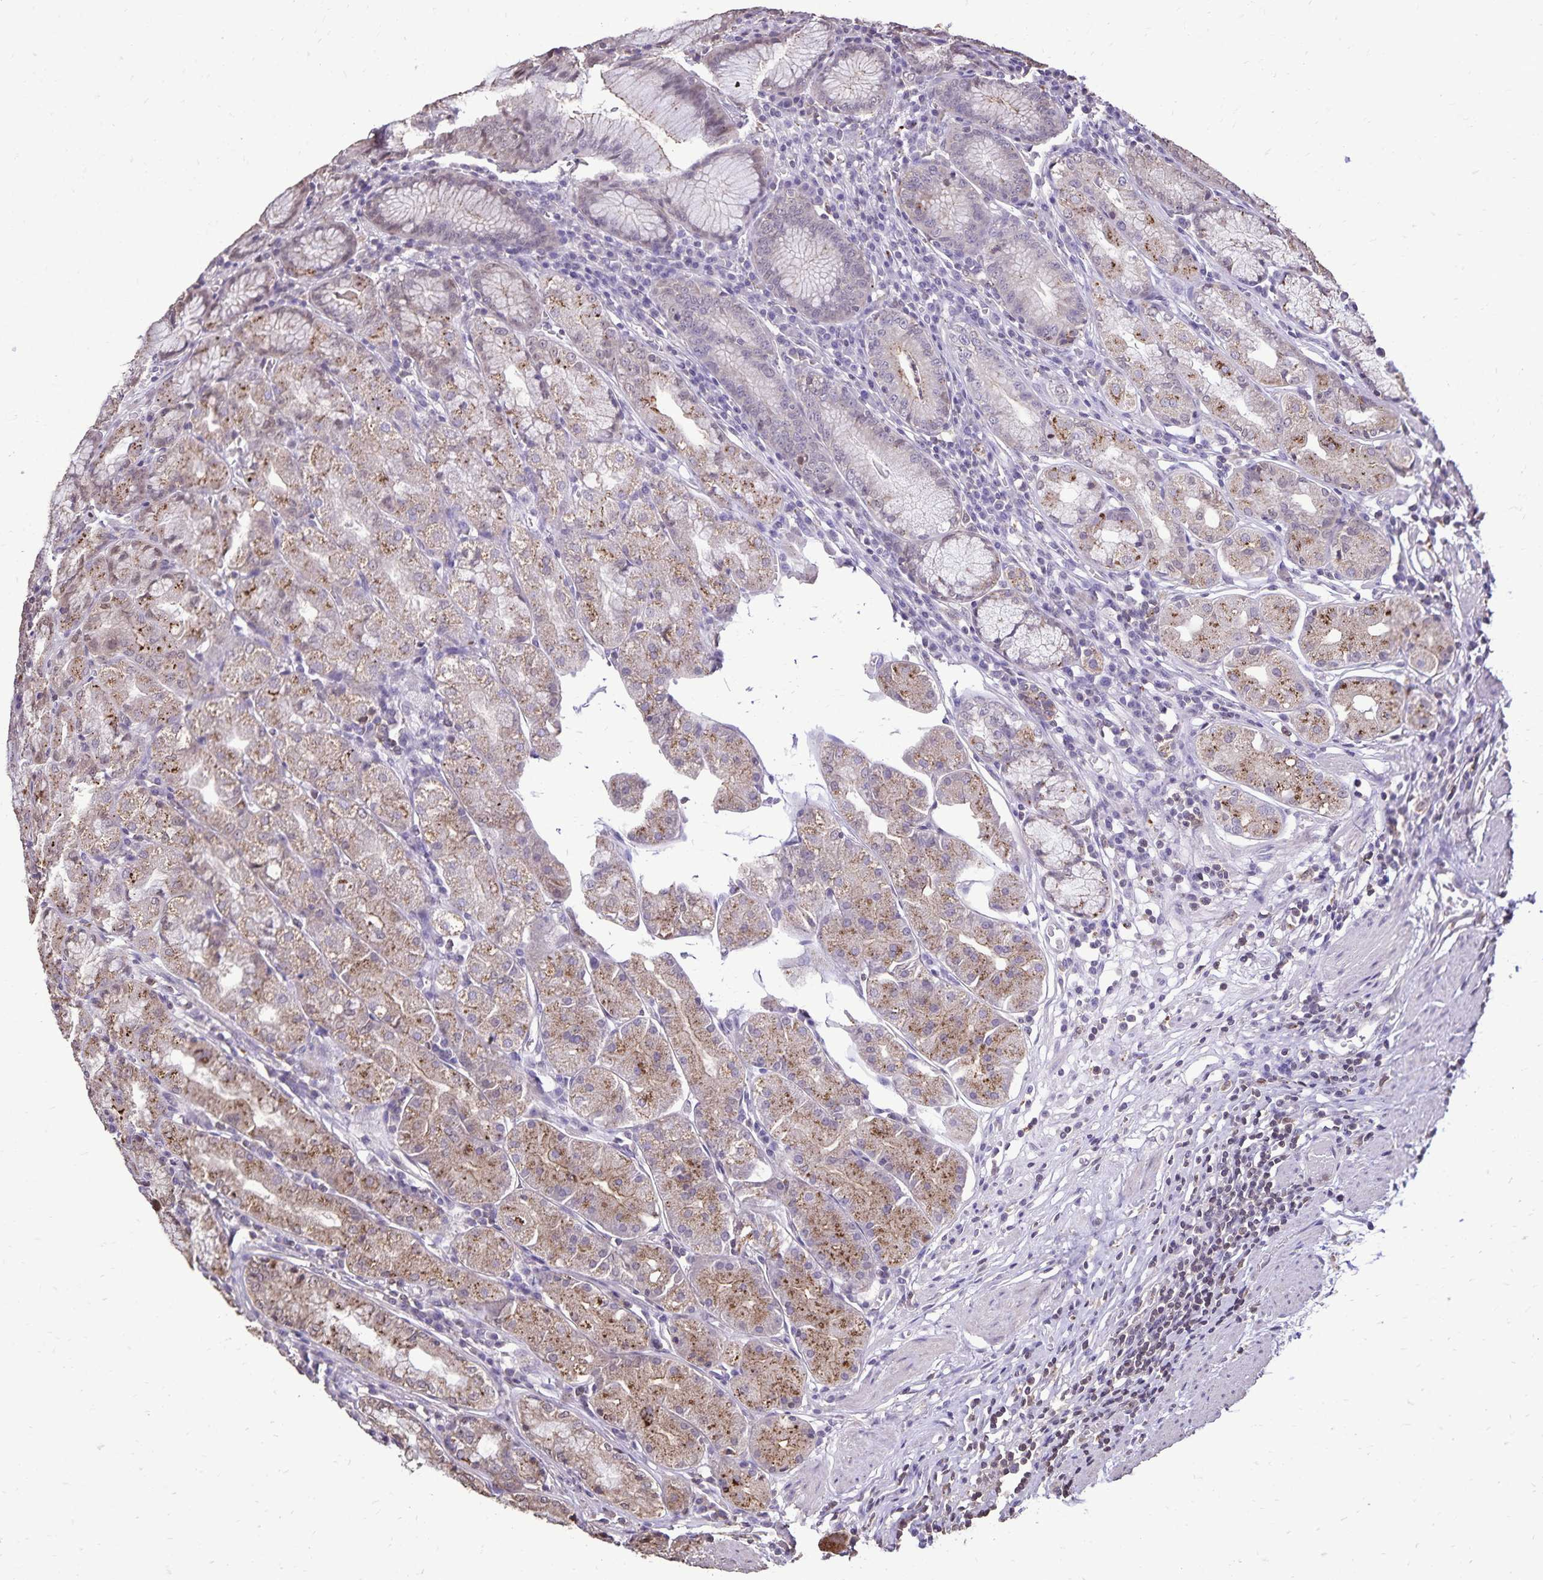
{"staining": {"intensity": "moderate", "quantity": ">75%", "location": "cytoplasmic/membranous"}, "tissue": "stomach", "cell_type": "Glandular cells", "image_type": "normal", "snomed": [{"axis": "morphology", "description": "Normal tissue, NOS"}, {"axis": "topography", "description": "Stomach"}], "caption": "Benign stomach reveals moderate cytoplasmic/membranous positivity in about >75% of glandular cells (DAB (3,3'-diaminobenzidine) IHC, brown staining for protein, blue staining for nuclei)..", "gene": "CHMP1B", "patient": {"sex": "male", "age": 55}}